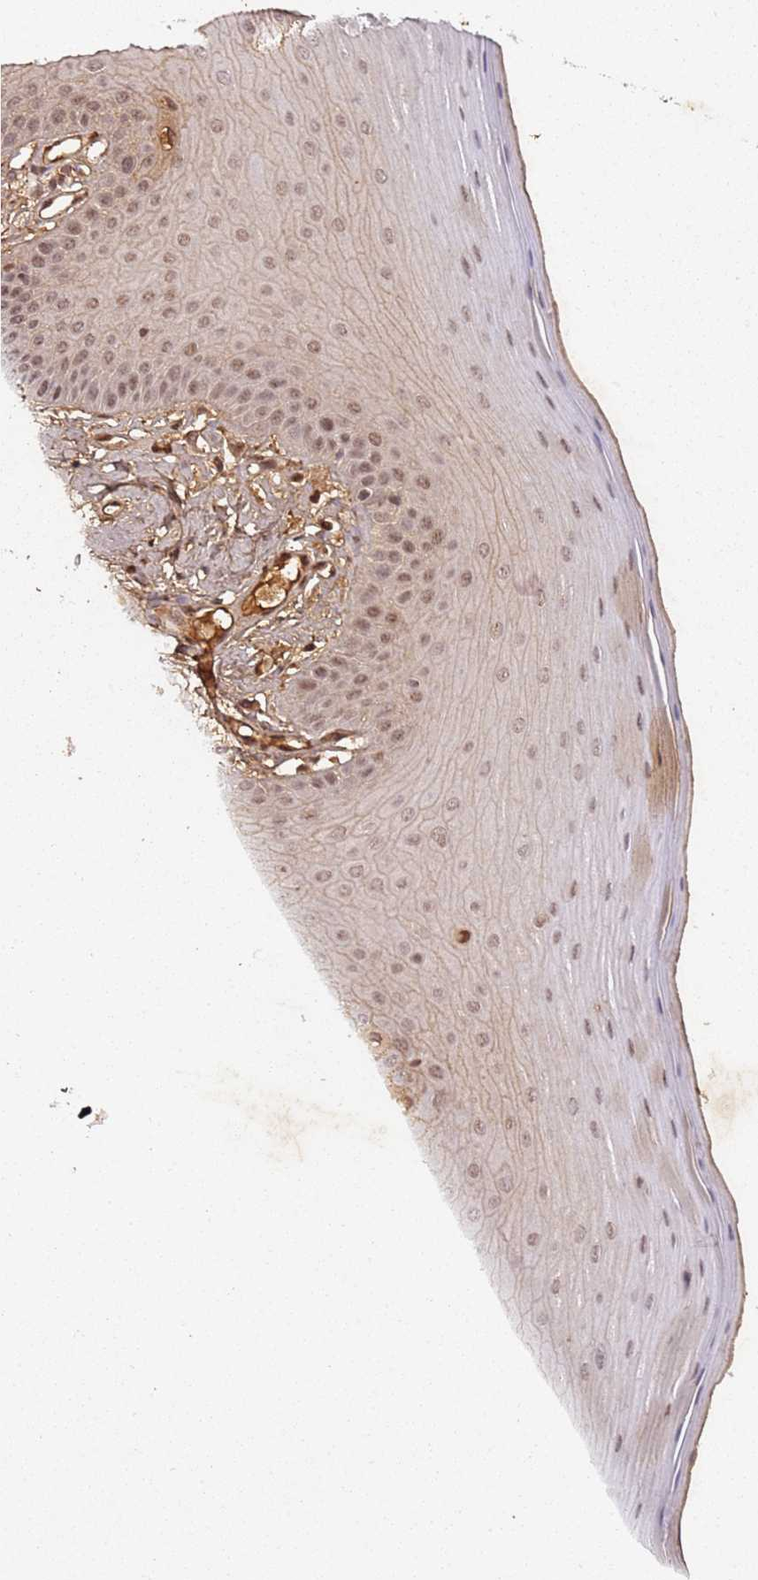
{"staining": {"intensity": "moderate", "quantity": ">75%", "location": "cytoplasmic/membranous,nuclear"}, "tissue": "oral mucosa", "cell_type": "Squamous epithelial cells", "image_type": "normal", "snomed": [{"axis": "morphology", "description": "Normal tissue, NOS"}, {"axis": "topography", "description": "Oral tissue"}], "caption": "A photomicrograph of human oral mucosa stained for a protein demonstrates moderate cytoplasmic/membranous,nuclear brown staining in squamous epithelial cells.", "gene": "COL1A2", "patient": {"sex": "male", "age": 74}}